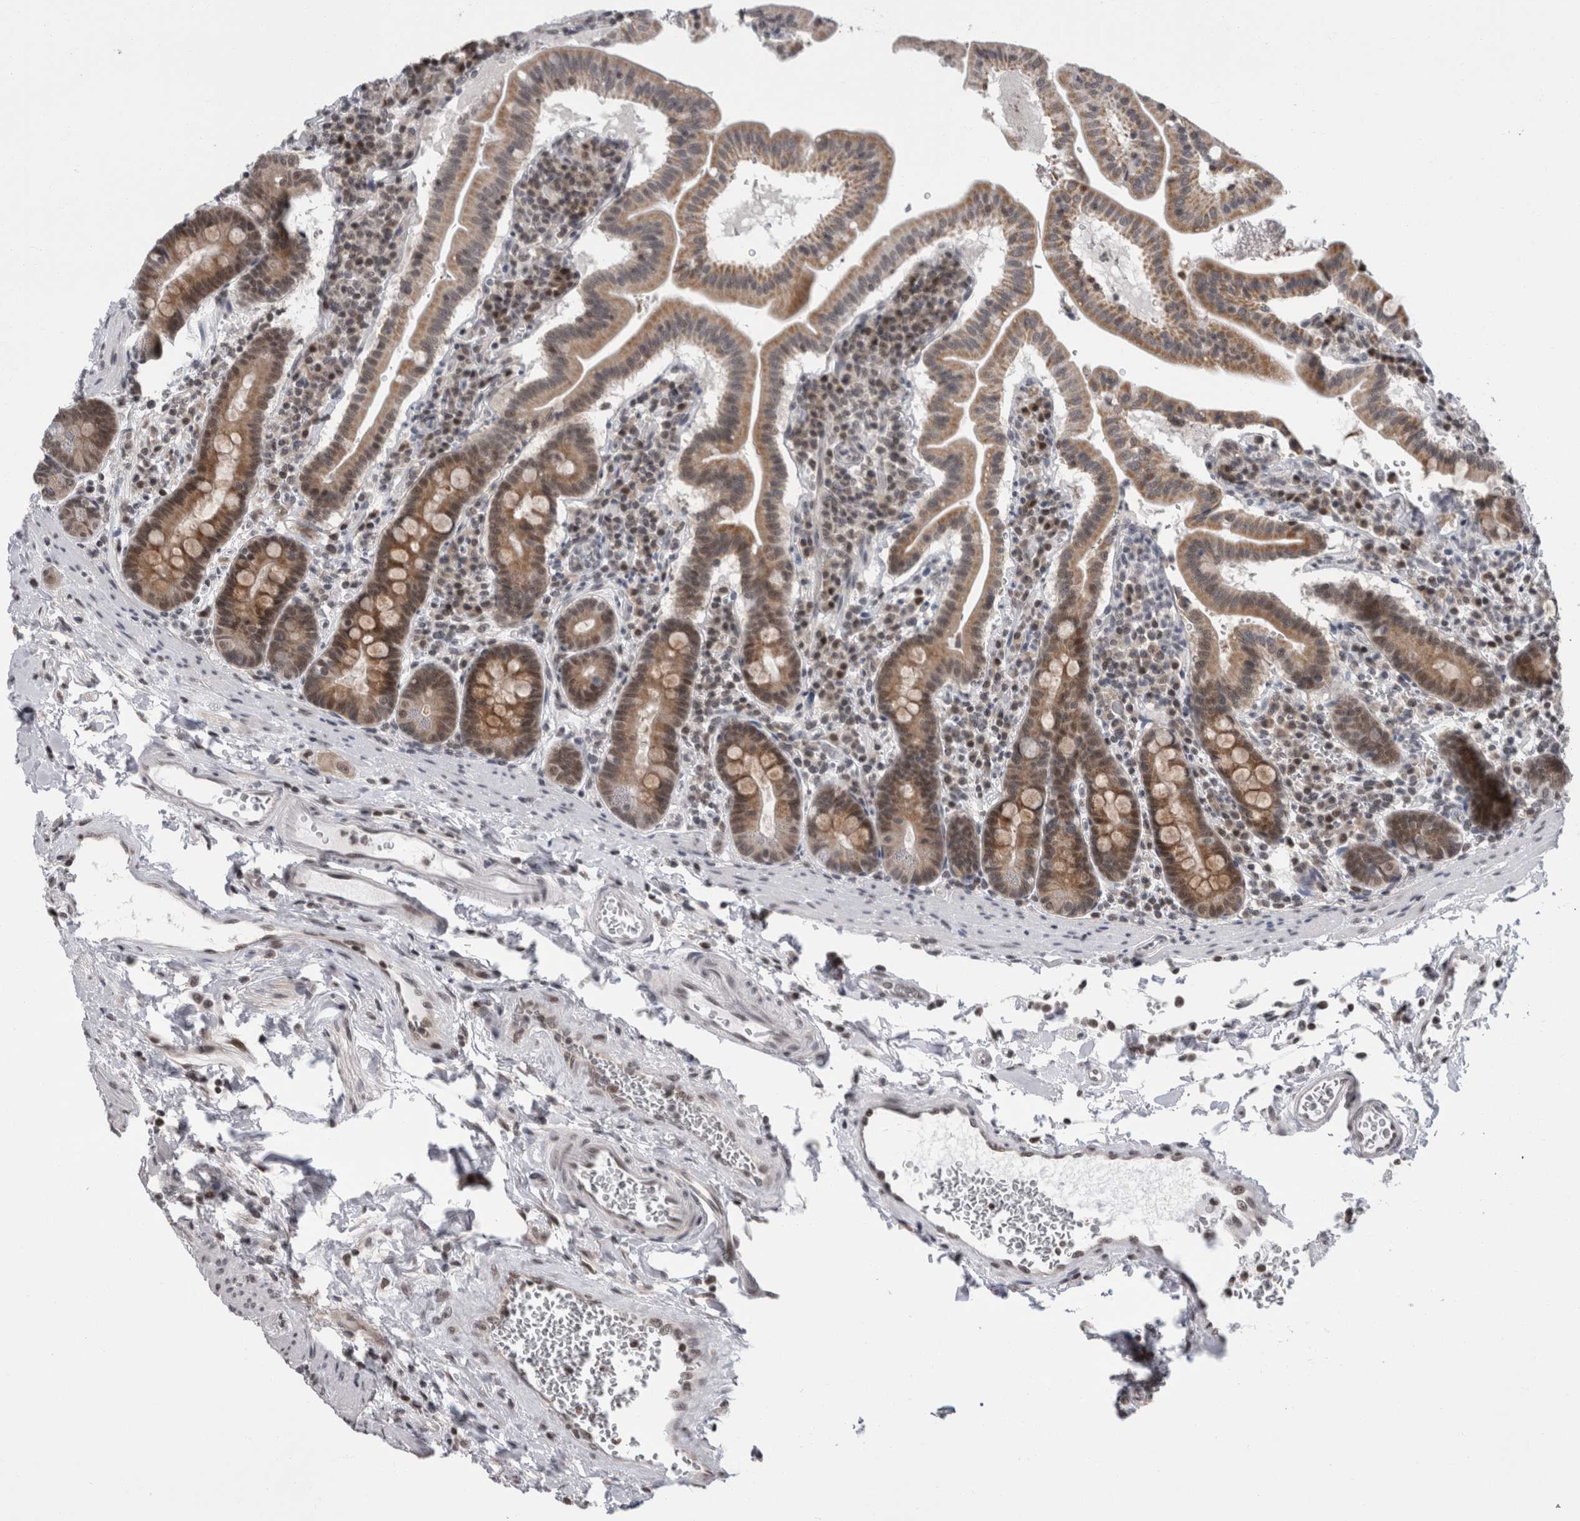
{"staining": {"intensity": "moderate", "quantity": ">75%", "location": "cytoplasmic/membranous"}, "tissue": "duodenum", "cell_type": "Glandular cells", "image_type": "normal", "snomed": [{"axis": "morphology", "description": "Normal tissue, NOS"}, {"axis": "morphology", "description": "Adenocarcinoma, NOS"}, {"axis": "topography", "description": "Pancreas"}, {"axis": "topography", "description": "Duodenum"}], "caption": "Brown immunohistochemical staining in normal duodenum exhibits moderate cytoplasmic/membranous expression in approximately >75% of glandular cells. (DAB = brown stain, brightfield microscopy at high magnification).", "gene": "ZBTB11", "patient": {"sex": "male", "age": 50}}